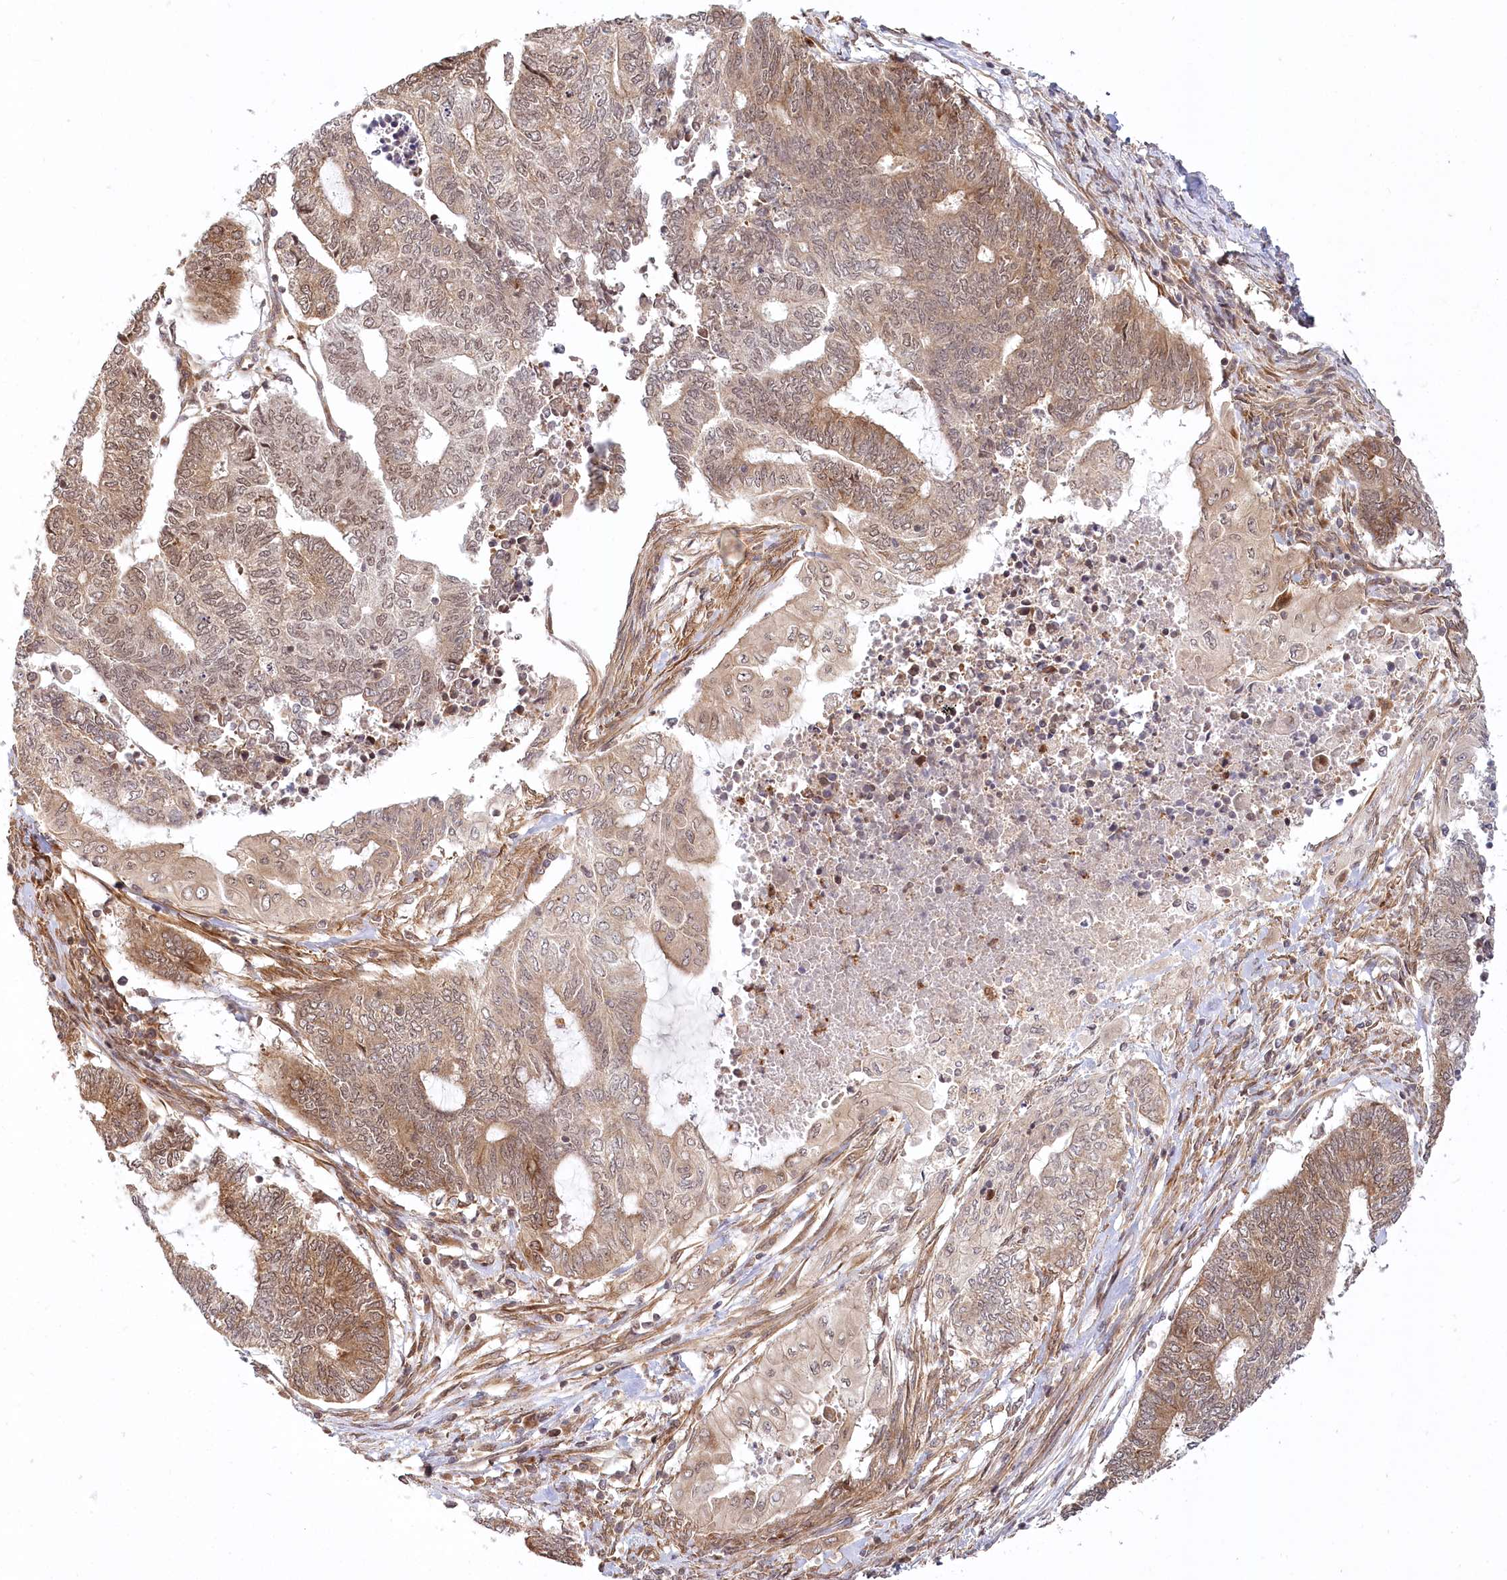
{"staining": {"intensity": "moderate", "quantity": ">75%", "location": "cytoplasmic/membranous,nuclear"}, "tissue": "endometrial cancer", "cell_type": "Tumor cells", "image_type": "cancer", "snomed": [{"axis": "morphology", "description": "Adenocarcinoma, NOS"}, {"axis": "topography", "description": "Uterus"}, {"axis": "topography", "description": "Endometrium"}], "caption": "The photomicrograph reveals staining of endometrial cancer (adenocarcinoma), revealing moderate cytoplasmic/membranous and nuclear protein staining (brown color) within tumor cells.", "gene": "CEP70", "patient": {"sex": "female", "age": 70}}